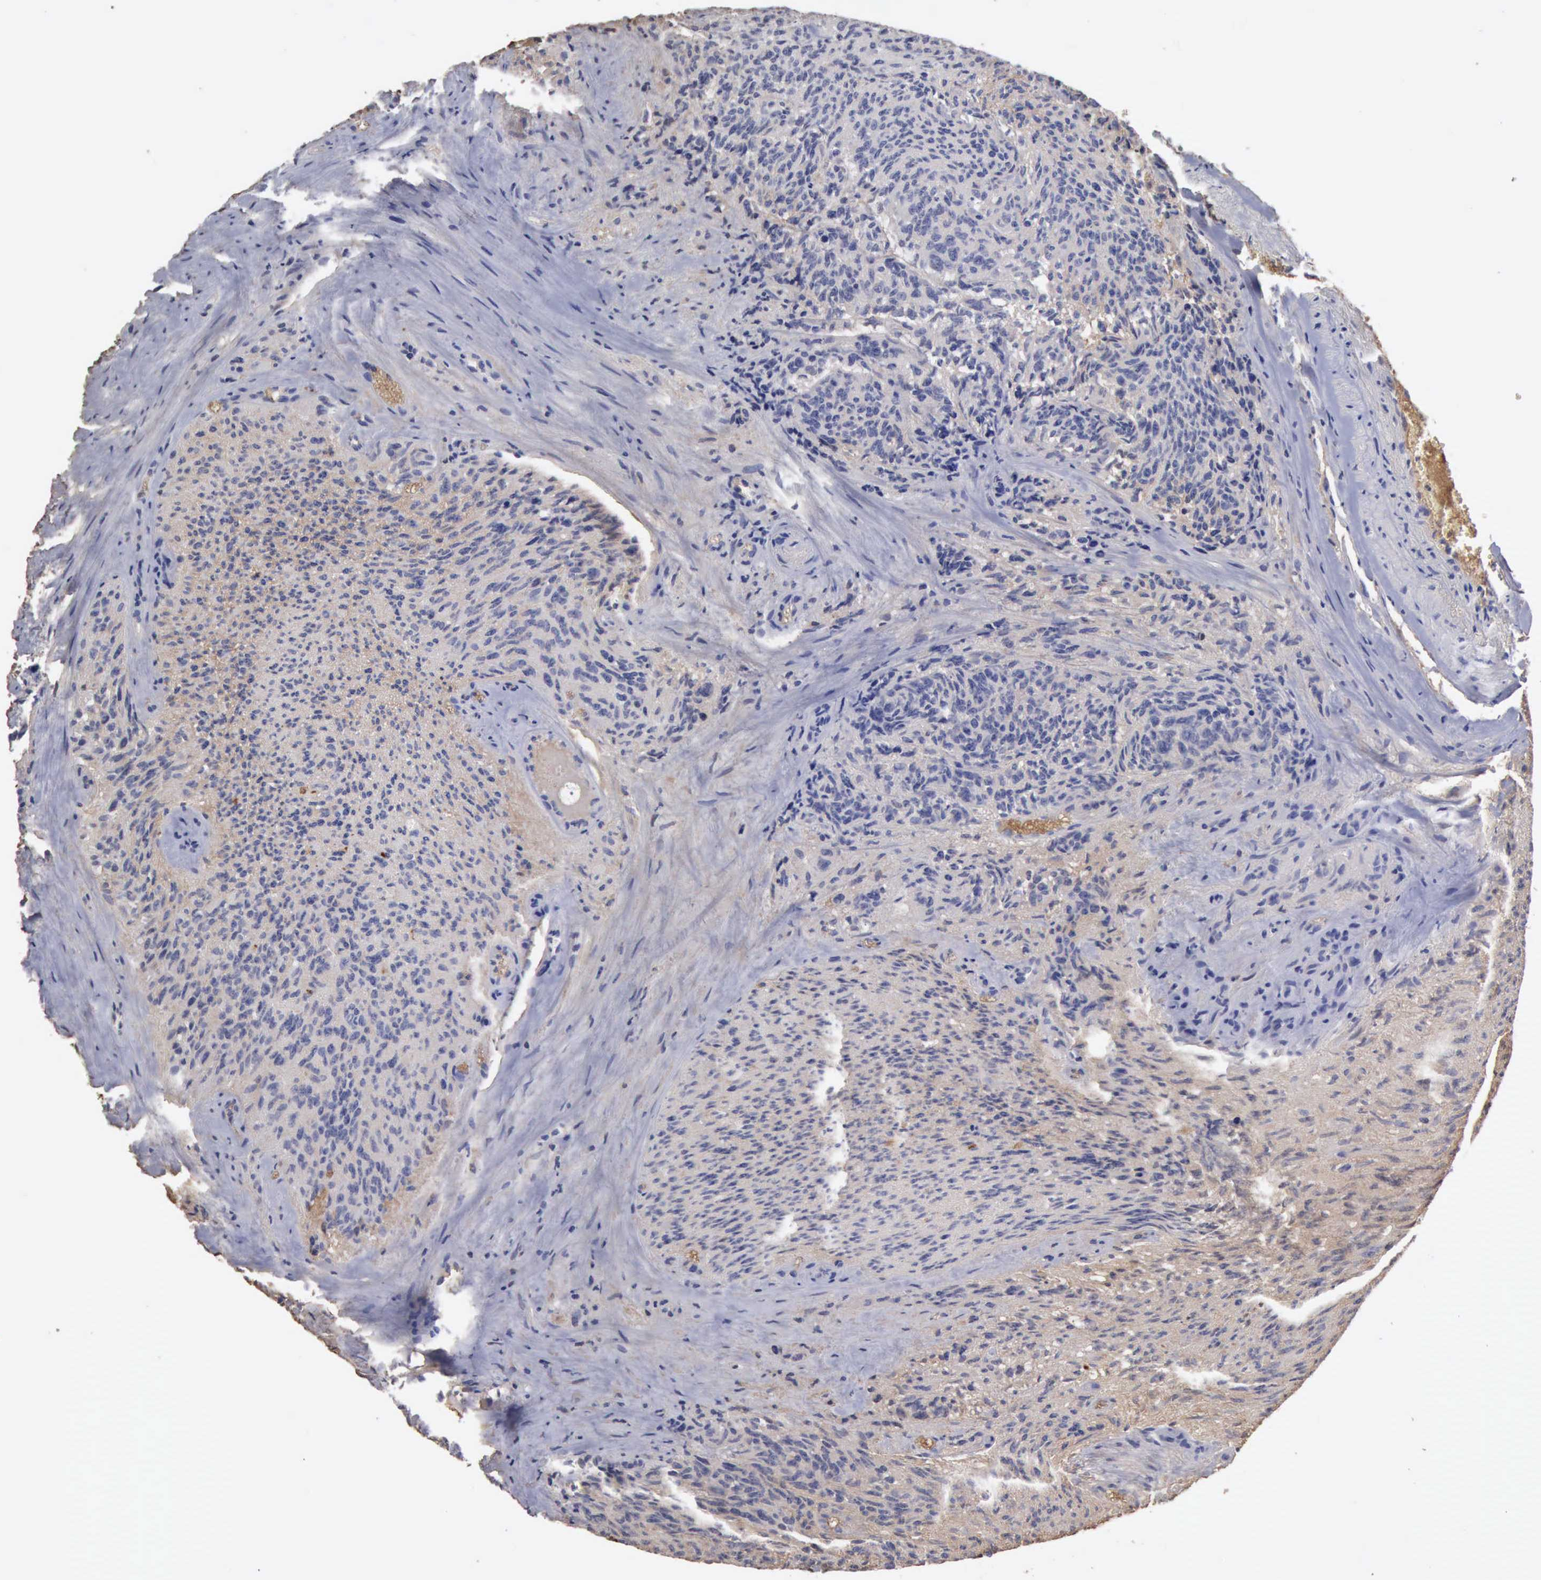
{"staining": {"intensity": "negative", "quantity": "none", "location": "none"}, "tissue": "glioma", "cell_type": "Tumor cells", "image_type": "cancer", "snomed": [{"axis": "morphology", "description": "Glioma, malignant, High grade"}, {"axis": "topography", "description": "Brain"}], "caption": "Human malignant high-grade glioma stained for a protein using IHC reveals no positivity in tumor cells.", "gene": "SERPINA1", "patient": {"sex": "male", "age": 36}}